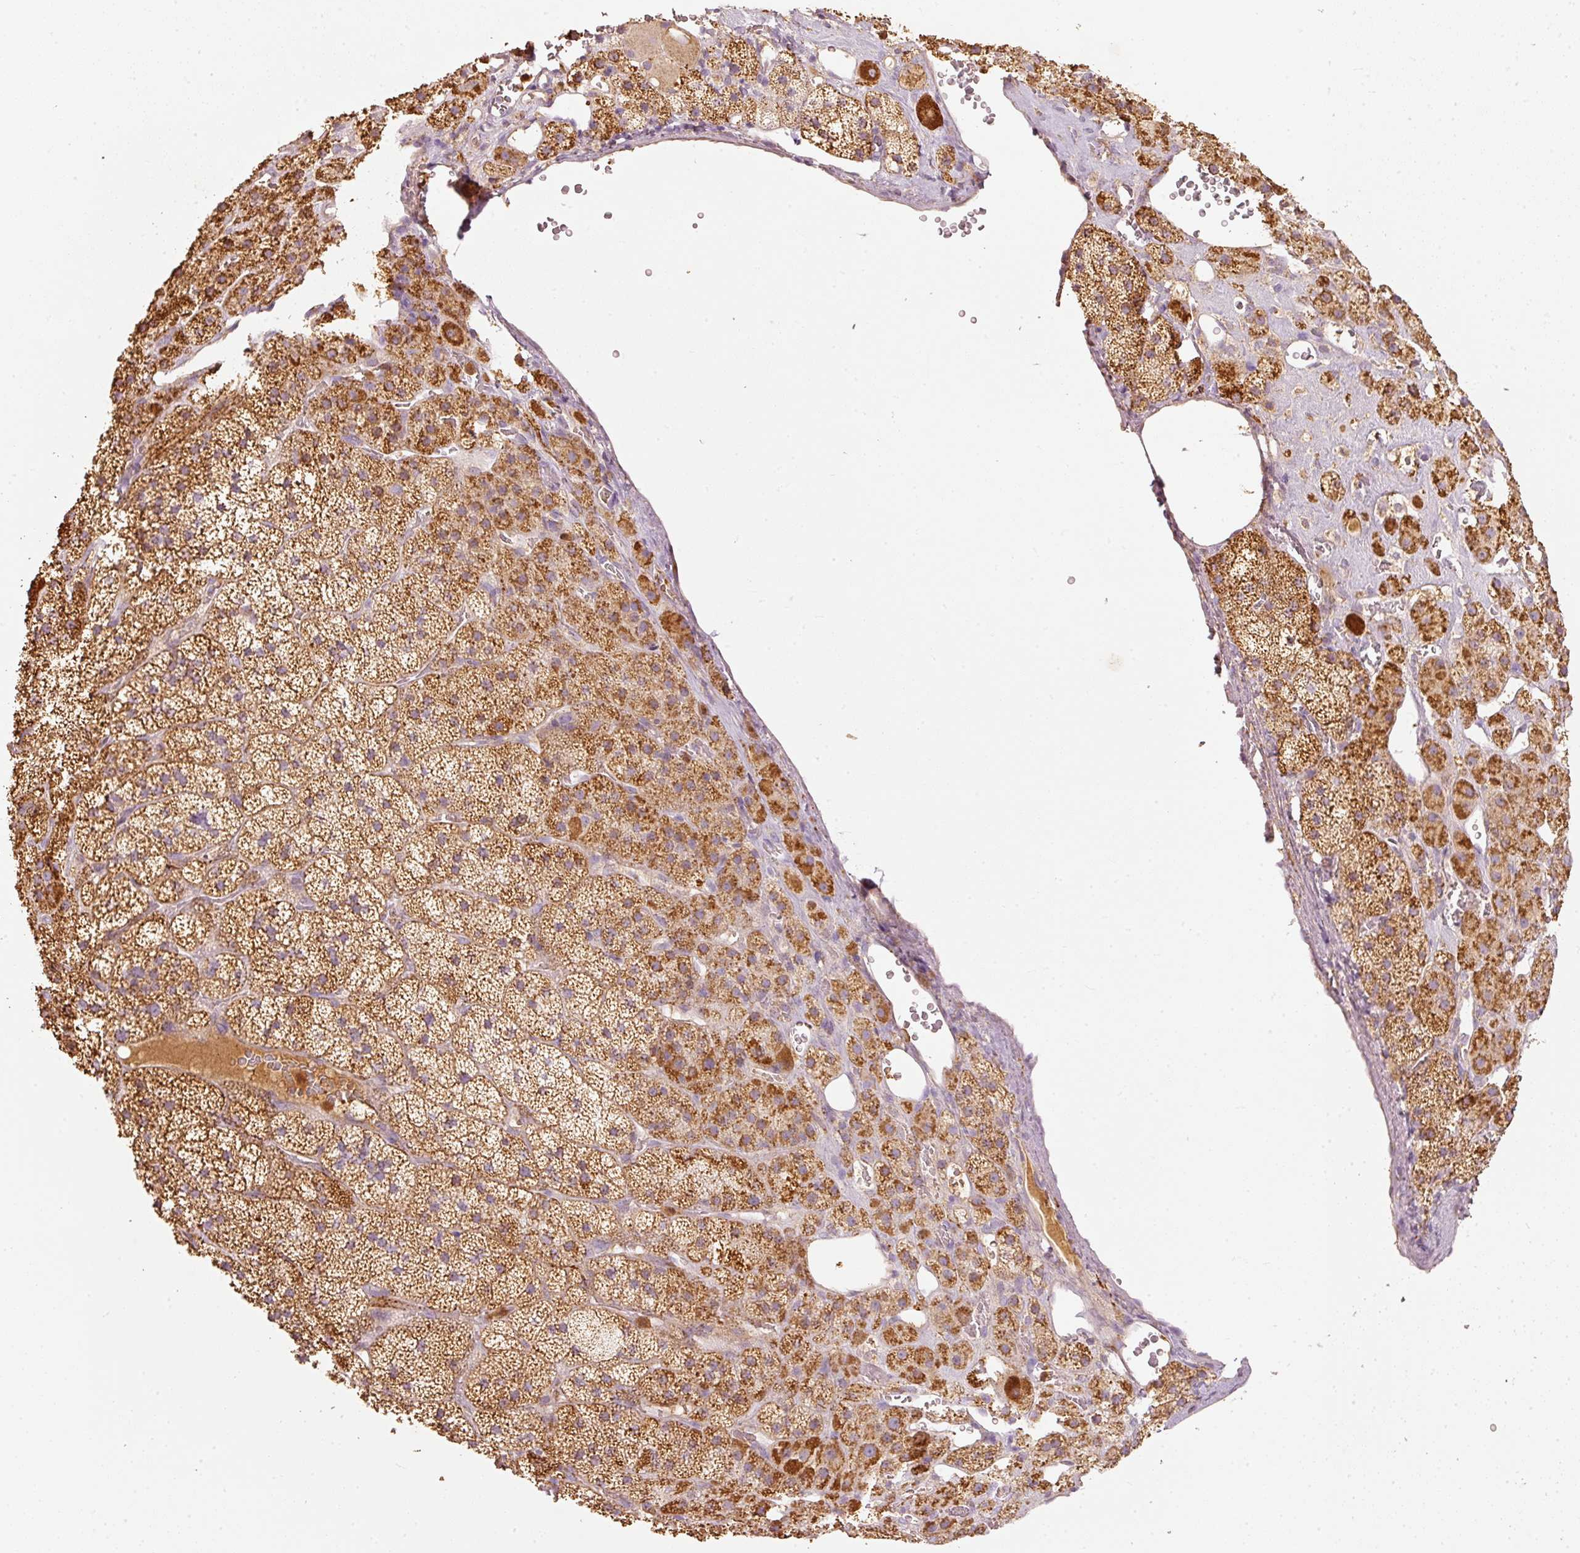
{"staining": {"intensity": "strong", "quantity": ">75%", "location": "cytoplasmic/membranous"}, "tissue": "adrenal gland", "cell_type": "Glandular cells", "image_type": "normal", "snomed": [{"axis": "morphology", "description": "Normal tissue, NOS"}, {"axis": "topography", "description": "Adrenal gland"}], "caption": "DAB immunohistochemical staining of benign human adrenal gland exhibits strong cytoplasmic/membranous protein expression in approximately >75% of glandular cells.", "gene": "PSENEN", "patient": {"sex": "male", "age": 57}}